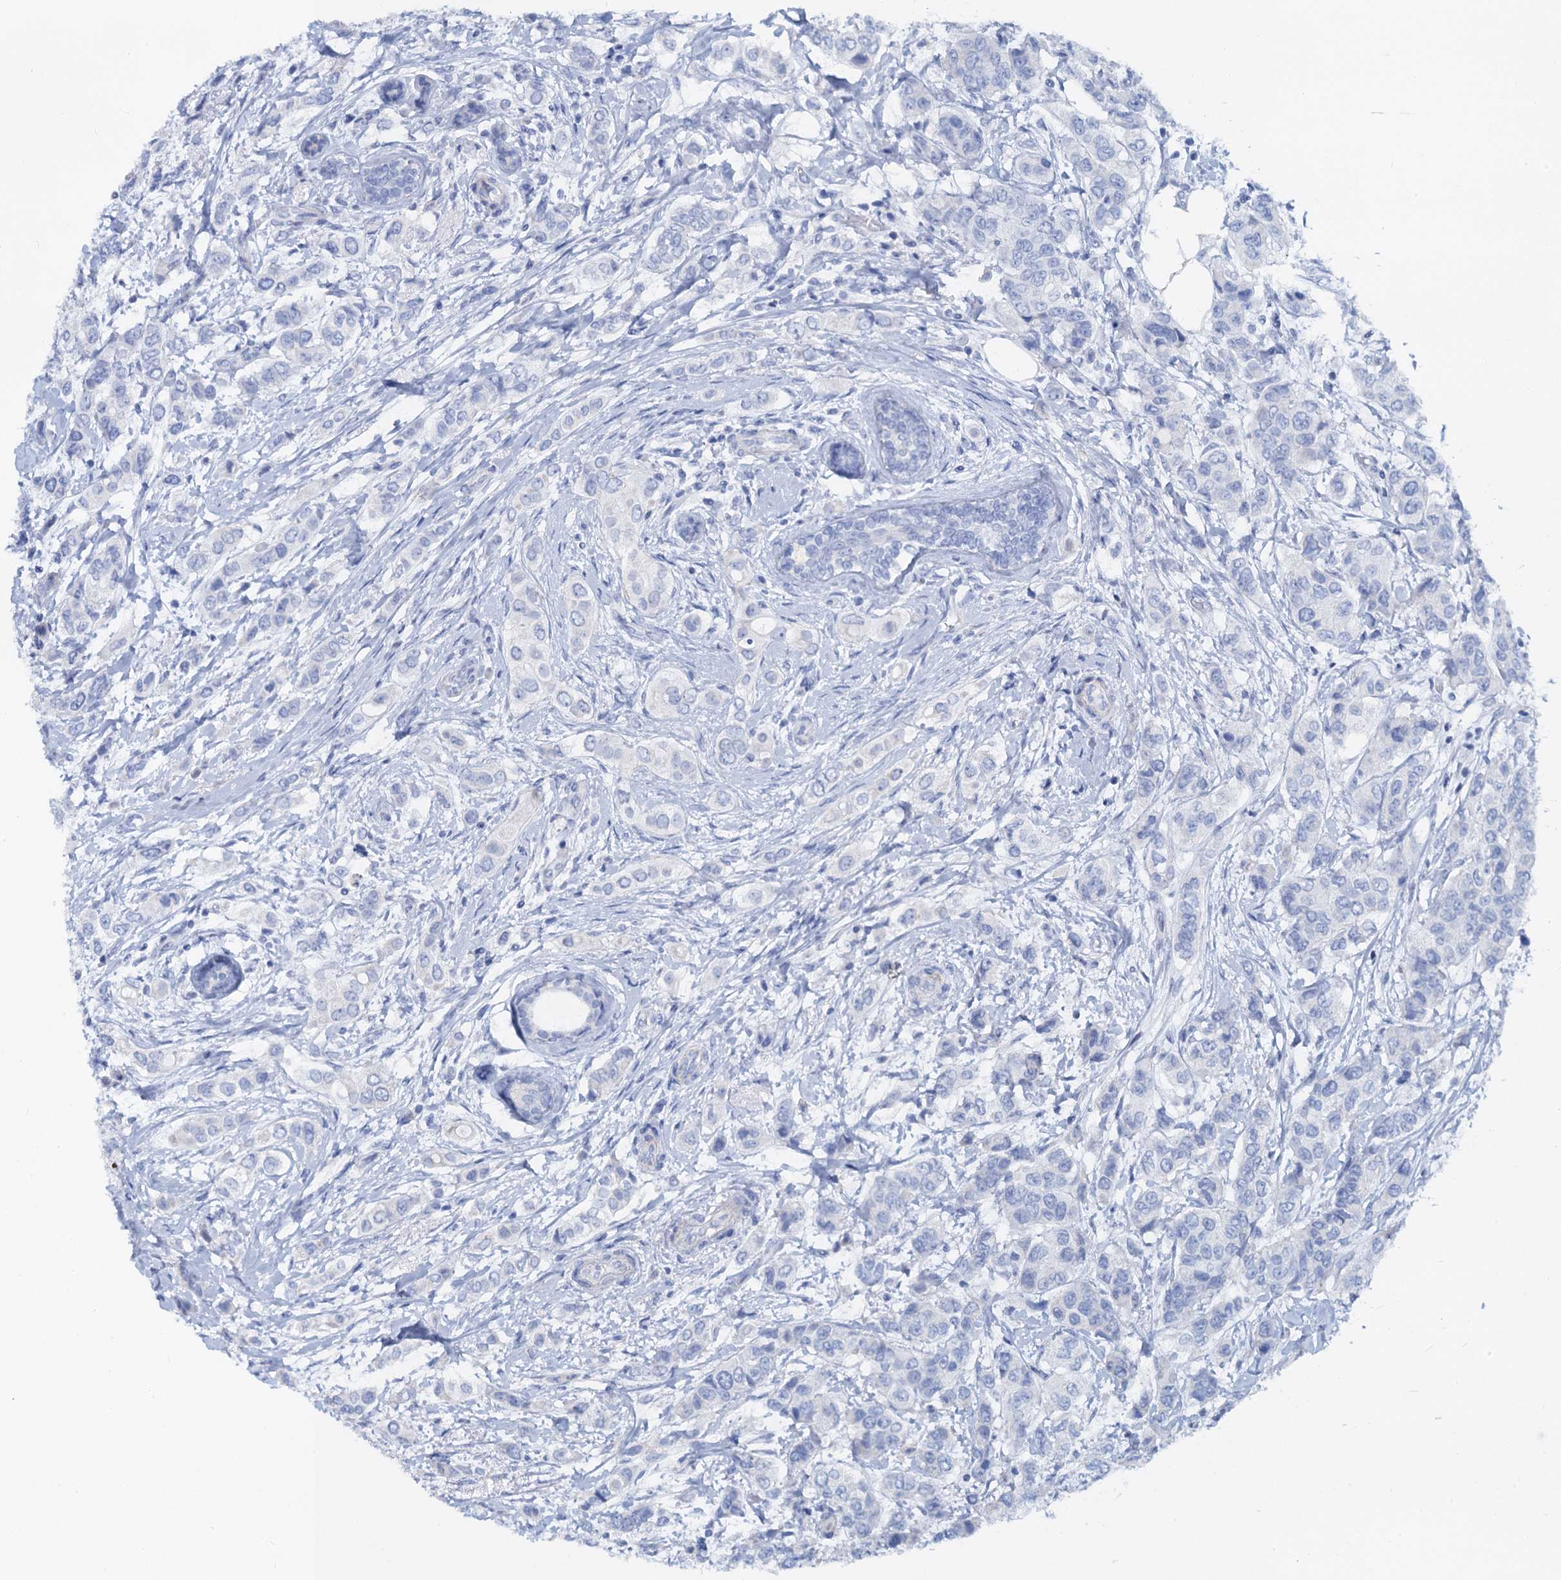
{"staining": {"intensity": "negative", "quantity": "none", "location": "none"}, "tissue": "breast cancer", "cell_type": "Tumor cells", "image_type": "cancer", "snomed": [{"axis": "morphology", "description": "Lobular carcinoma"}, {"axis": "topography", "description": "Breast"}], "caption": "Immunohistochemistry of human breast cancer shows no staining in tumor cells. (DAB (3,3'-diaminobenzidine) immunohistochemistry (IHC), high magnification).", "gene": "RBP3", "patient": {"sex": "female", "age": 51}}